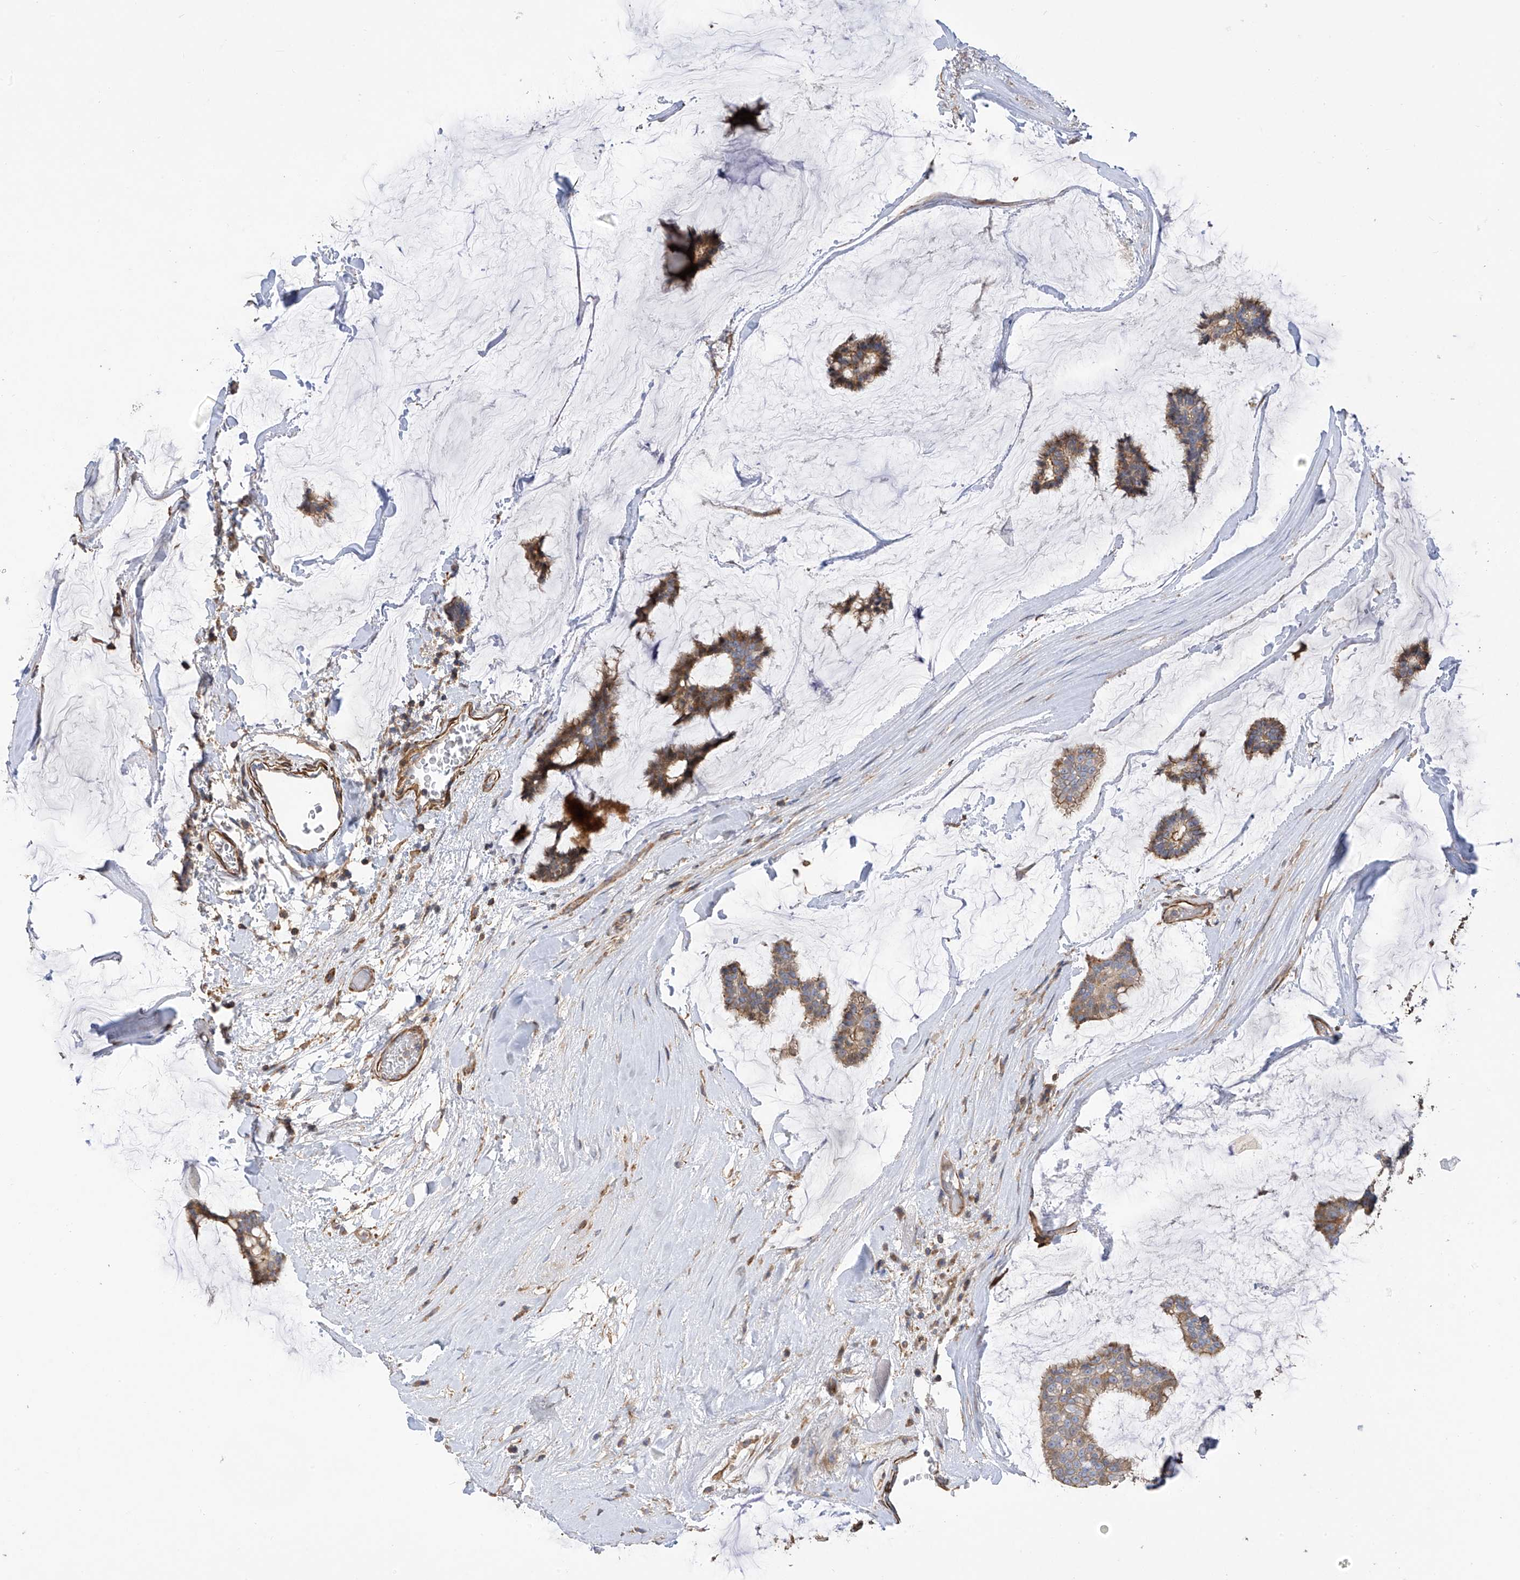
{"staining": {"intensity": "moderate", "quantity": ">75%", "location": "cytoplasmic/membranous"}, "tissue": "breast cancer", "cell_type": "Tumor cells", "image_type": "cancer", "snomed": [{"axis": "morphology", "description": "Duct carcinoma"}, {"axis": "topography", "description": "Breast"}], "caption": "Breast intraductal carcinoma stained with immunohistochemistry (IHC) displays moderate cytoplasmic/membranous positivity in about >75% of tumor cells.", "gene": "SLC43A3", "patient": {"sex": "female", "age": 93}}